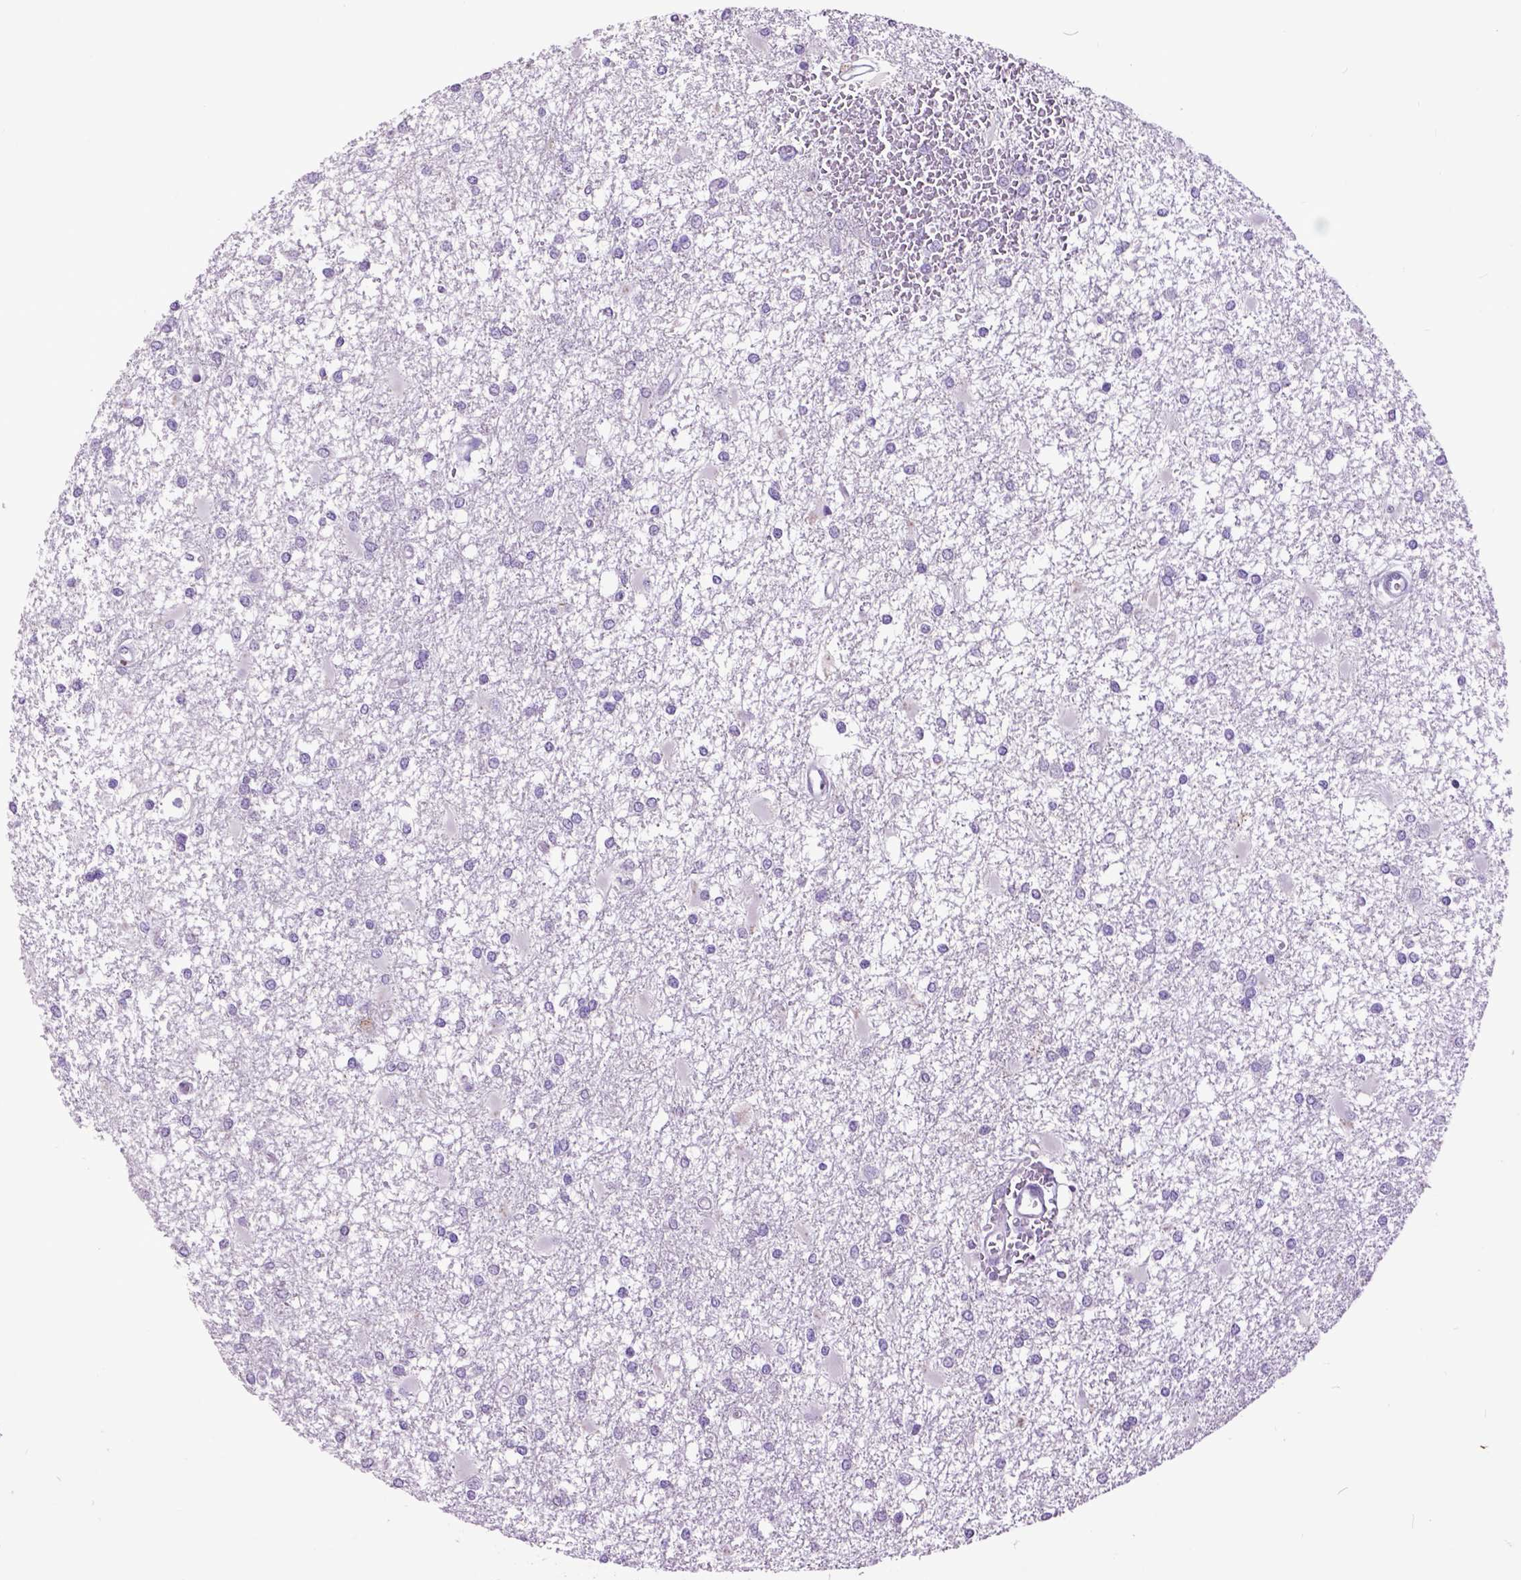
{"staining": {"intensity": "negative", "quantity": "none", "location": "none"}, "tissue": "glioma", "cell_type": "Tumor cells", "image_type": "cancer", "snomed": [{"axis": "morphology", "description": "Glioma, malignant, High grade"}, {"axis": "topography", "description": "Cerebral cortex"}], "caption": "High magnification brightfield microscopy of high-grade glioma (malignant) stained with DAB (3,3'-diaminobenzidine) (brown) and counterstained with hematoxylin (blue): tumor cells show no significant staining. (DAB (3,3'-diaminobenzidine) immunohistochemistry visualized using brightfield microscopy, high magnification).", "gene": "RAB25", "patient": {"sex": "male", "age": 79}}